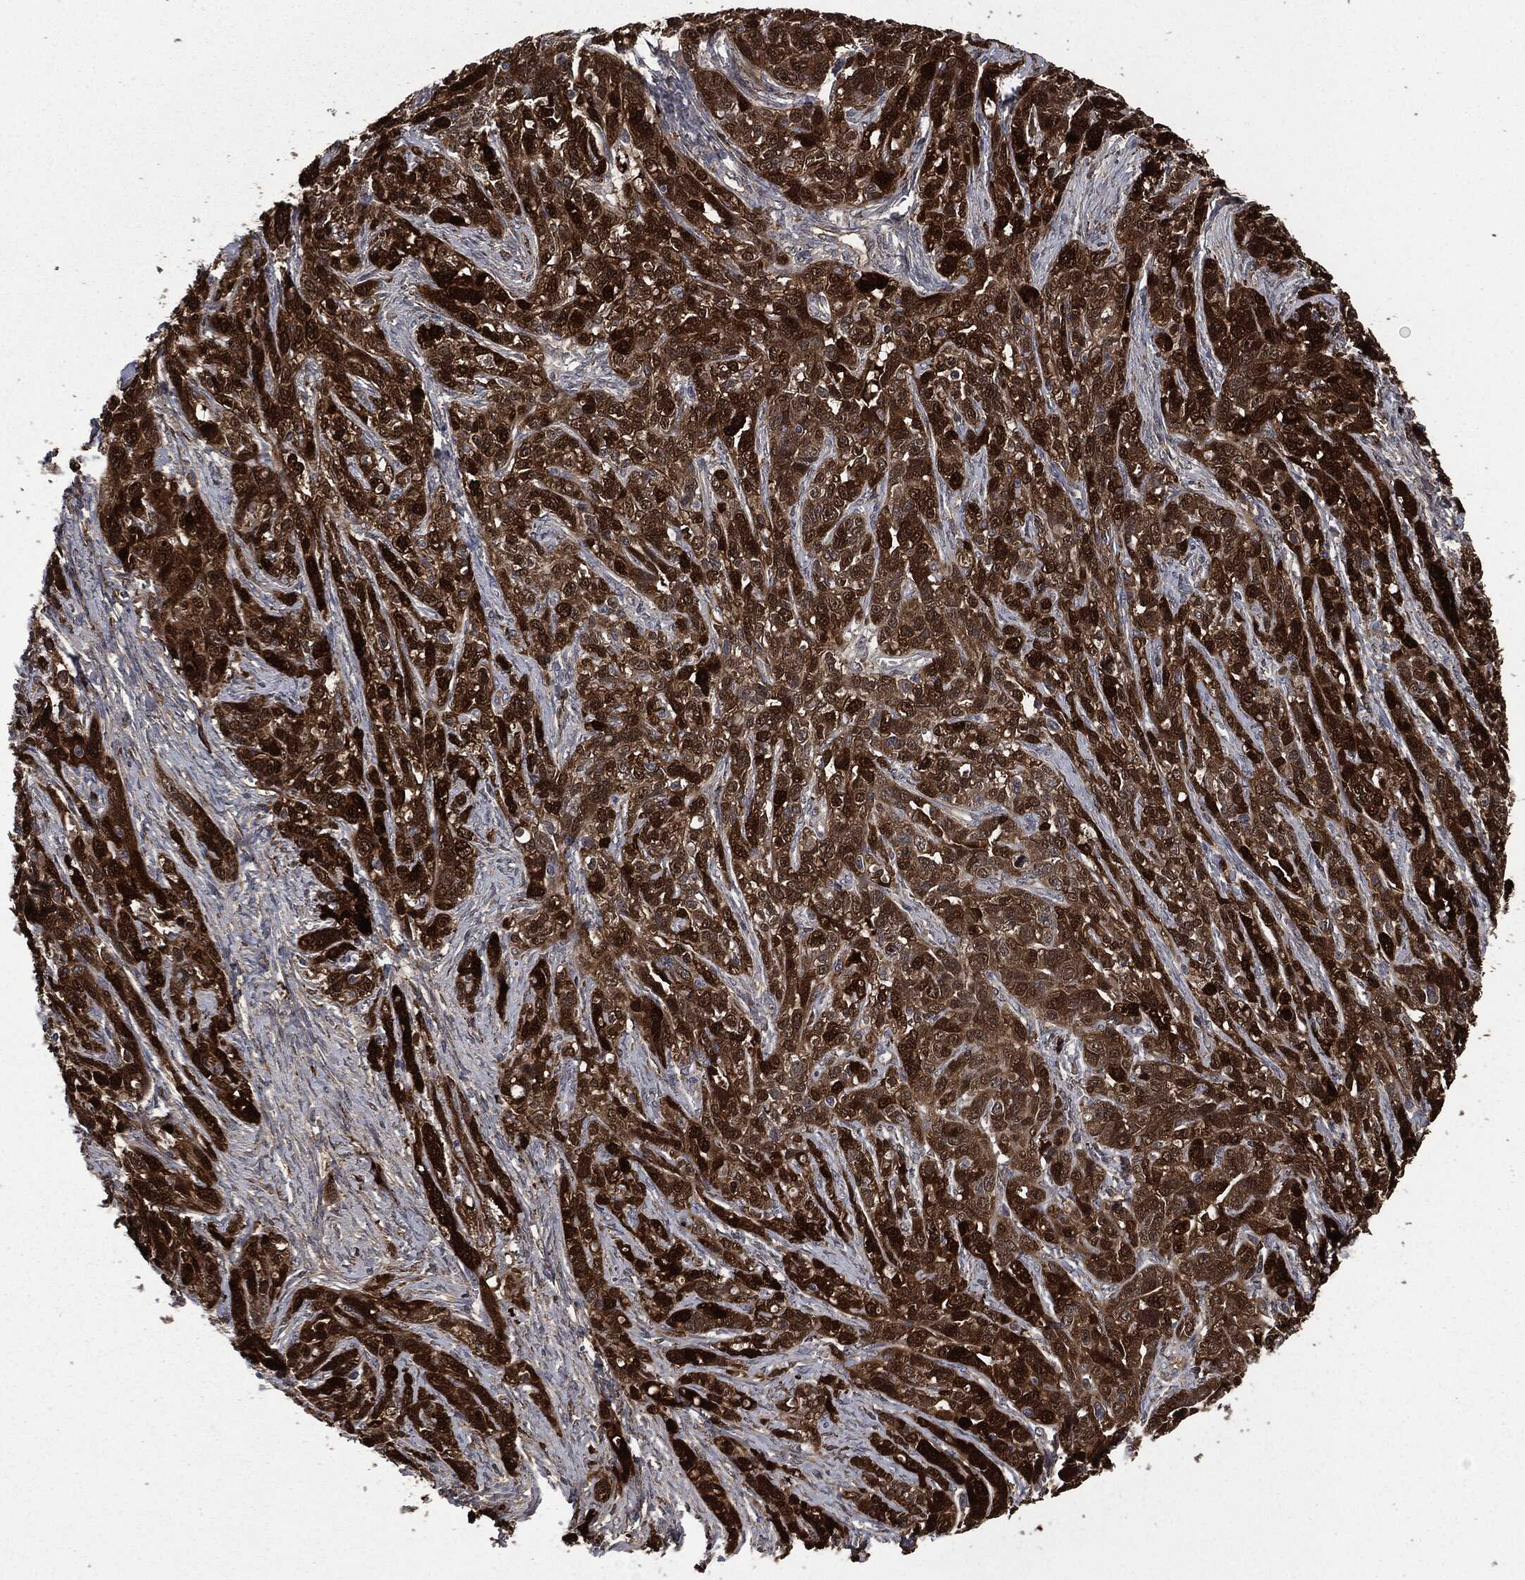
{"staining": {"intensity": "strong", "quantity": ">75%", "location": "cytoplasmic/membranous"}, "tissue": "ovarian cancer", "cell_type": "Tumor cells", "image_type": "cancer", "snomed": [{"axis": "morphology", "description": "Cystadenocarcinoma, serous, NOS"}, {"axis": "topography", "description": "Ovary"}], "caption": "Ovarian serous cystadenocarcinoma was stained to show a protein in brown. There is high levels of strong cytoplasmic/membranous staining in approximately >75% of tumor cells.", "gene": "CRABP2", "patient": {"sex": "female", "age": 71}}